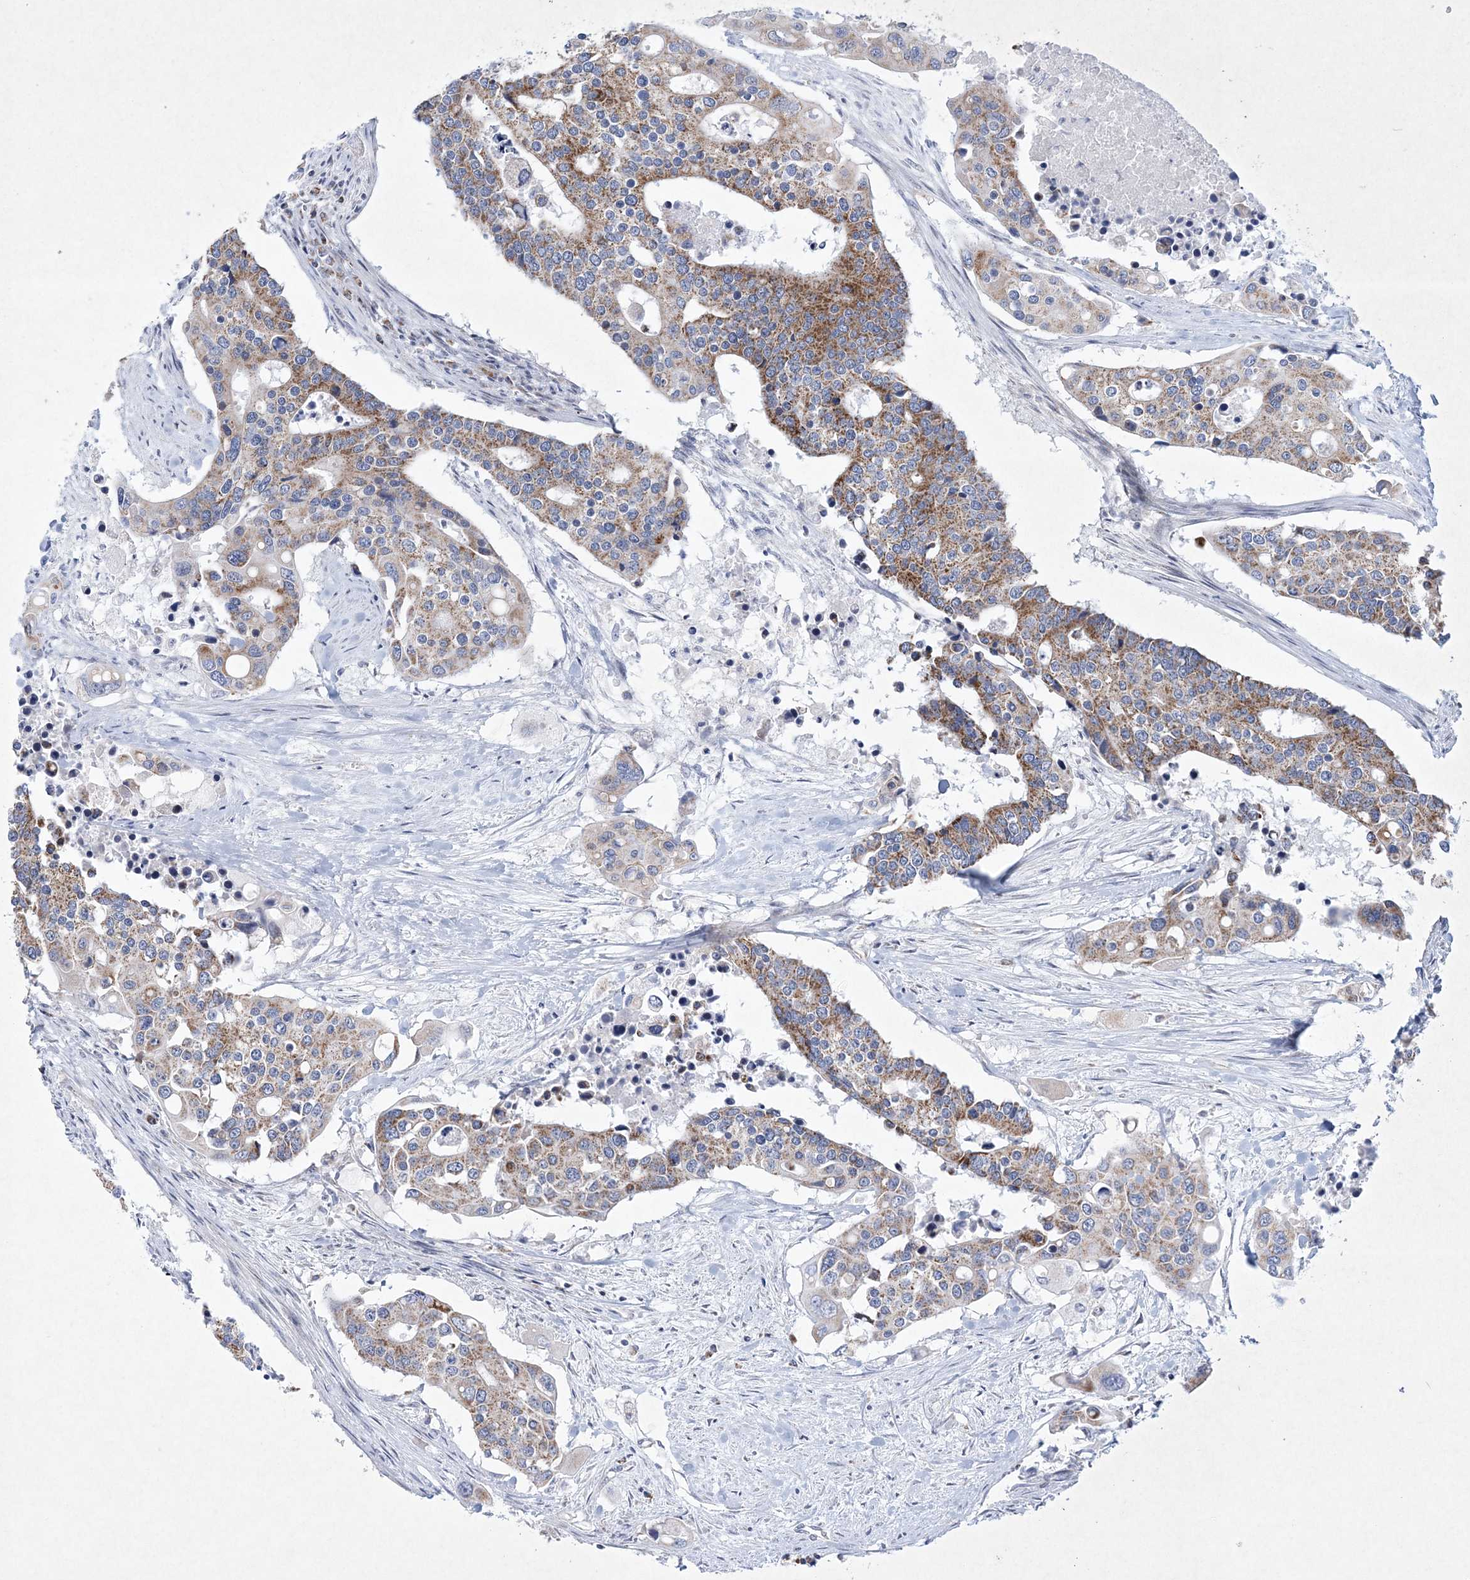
{"staining": {"intensity": "moderate", "quantity": ">75%", "location": "cytoplasmic/membranous"}, "tissue": "colorectal cancer", "cell_type": "Tumor cells", "image_type": "cancer", "snomed": [{"axis": "morphology", "description": "Adenocarcinoma, NOS"}, {"axis": "topography", "description": "Colon"}], "caption": "A brown stain highlights moderate cytoplasmic/membranous expression of a protein in human adenocarcinoma (colorectal) tumor cells.", "gene": "CES4A", "patient": {"sex": "male", "age": 77}}